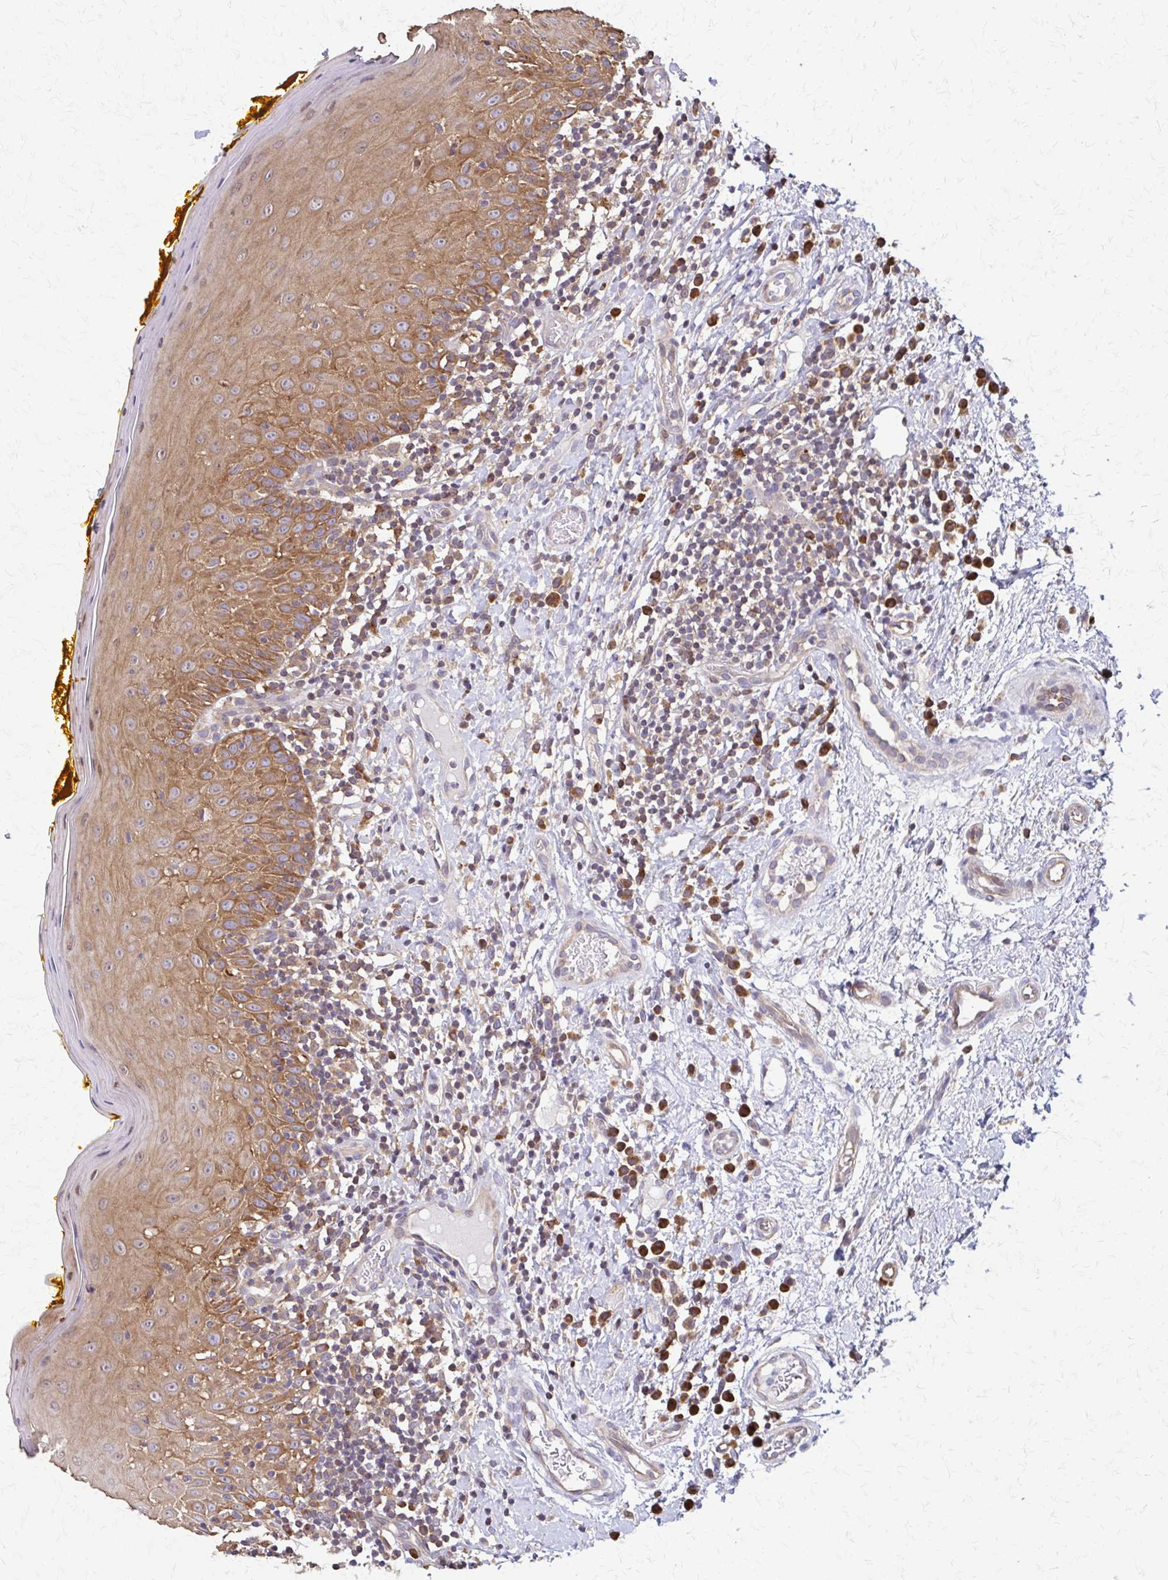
{"staining": {"intensity": "moderate", "quantity": ">75%", "location": "cytoplasmic/membranous"}, "tissue": "oral mucosa", "cell_type": "Squamous epithelial cells", "image_type": "normal", "snomed": [{"axis": "morphology", "description": "Normal tissue, NOS"}, {"axis": "topography", "description": "Oral tissue"}, {"axis": "topography", "description": "Tounge, NOS"}], "caption": "The histopathology image shows immunohistochemical staining of unremarkable oral mucosa. There is moderate cytoplasmic/membranous staining is appreciated in about >75% of squamous epithelial cells. (DAB (3,3'-diaminobenzidine) = brown stain, brightfield microscopy at high magnification).", "gene": "EEF2", "patient": {"sex": "female", "age": 58}}